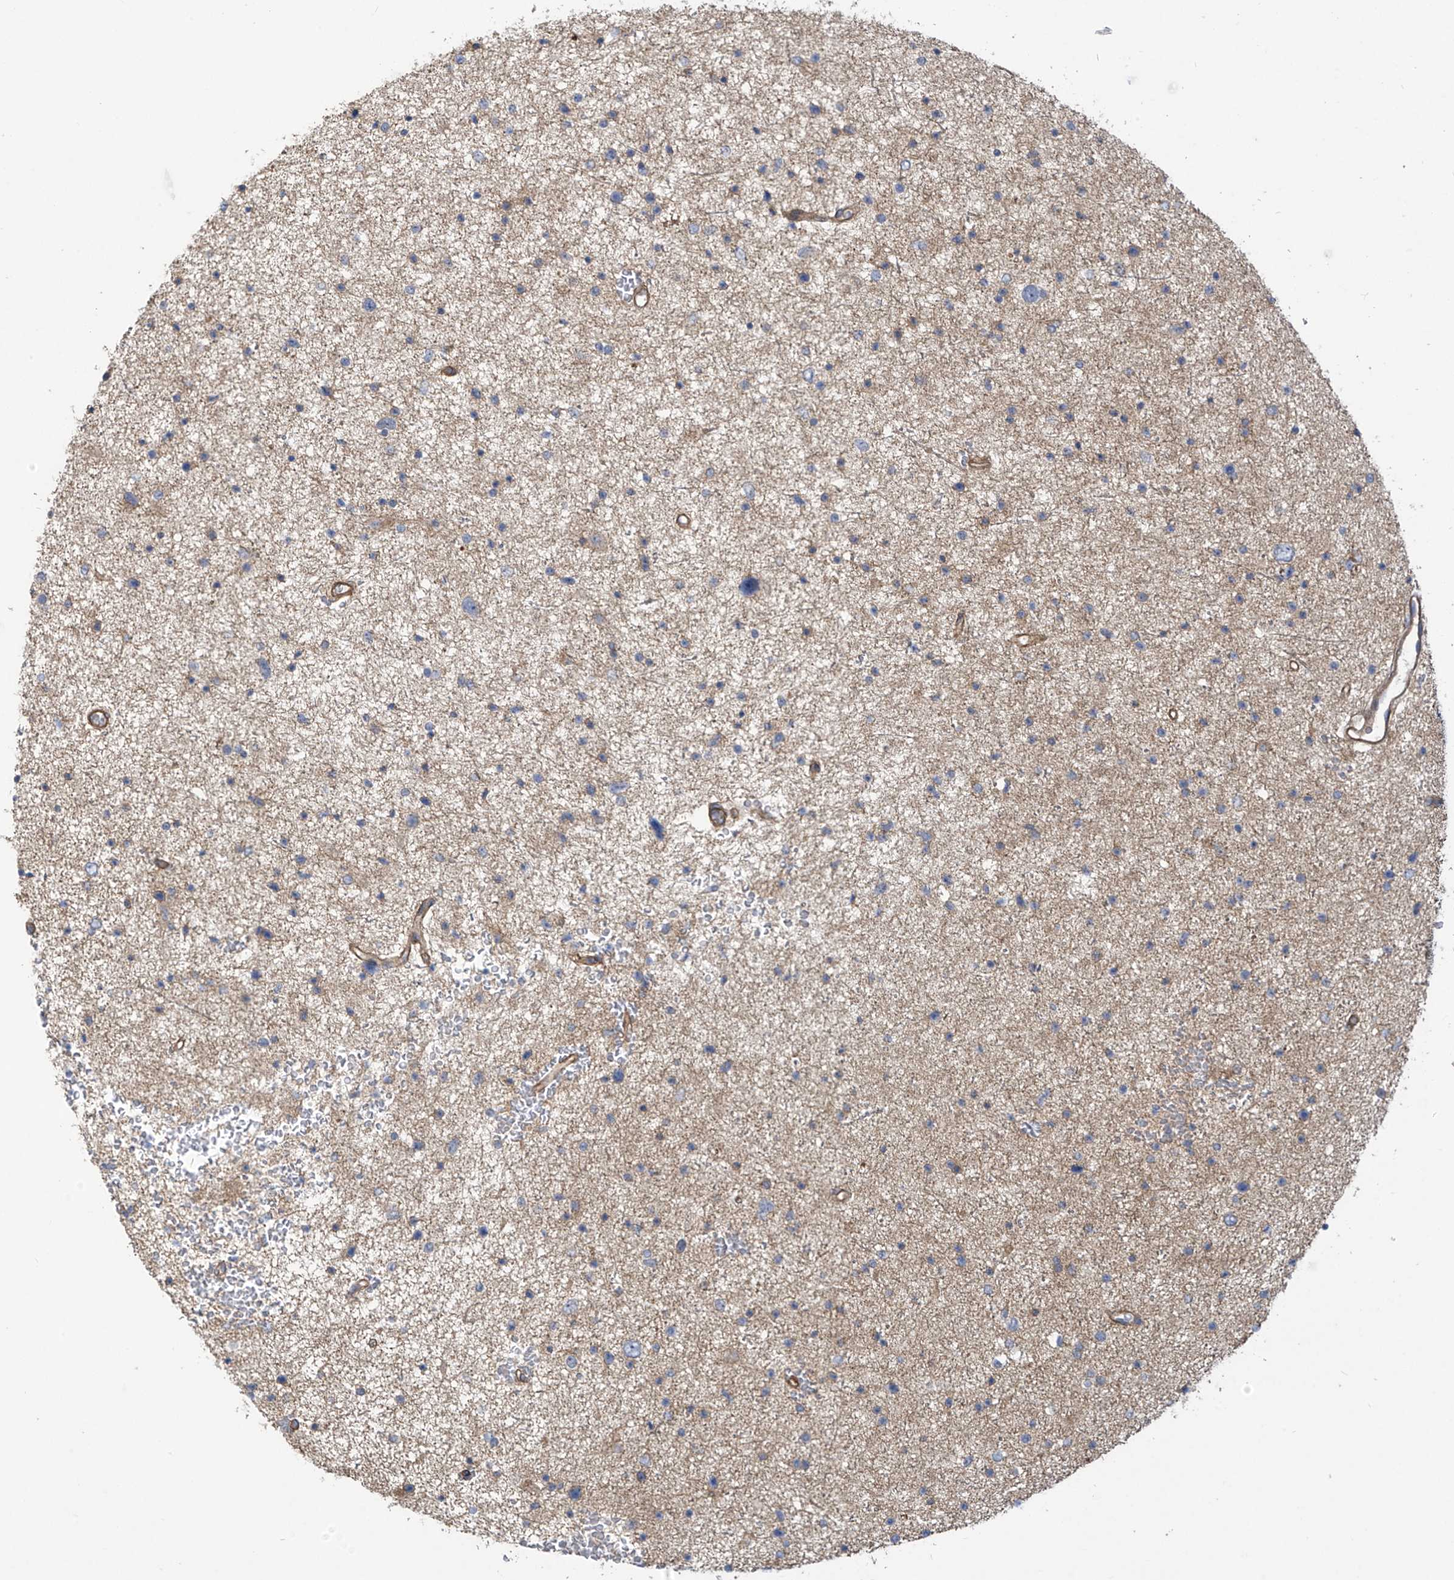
{"staining": {"intensity": "weak", "quantity": "25%-75%", "location": "cytoplasmic/membranous"}, "tissue": "glioma", "cell_type": "Tumor cells", "image_type": "cancer", "snomed": [{"axis": "morphology", "description": "Glioma, malignant, Low grade"}, {"axis": "topography", "description": "Cerebral cortex"}], "caption": "Tumor cells display low levels of weak cytoplasmic/membranous staining in about 25%-75% of cells in human low-grade glioma (malignant).", "gene": "ADI1", "patient": {"sex": "female", "age": 39}}